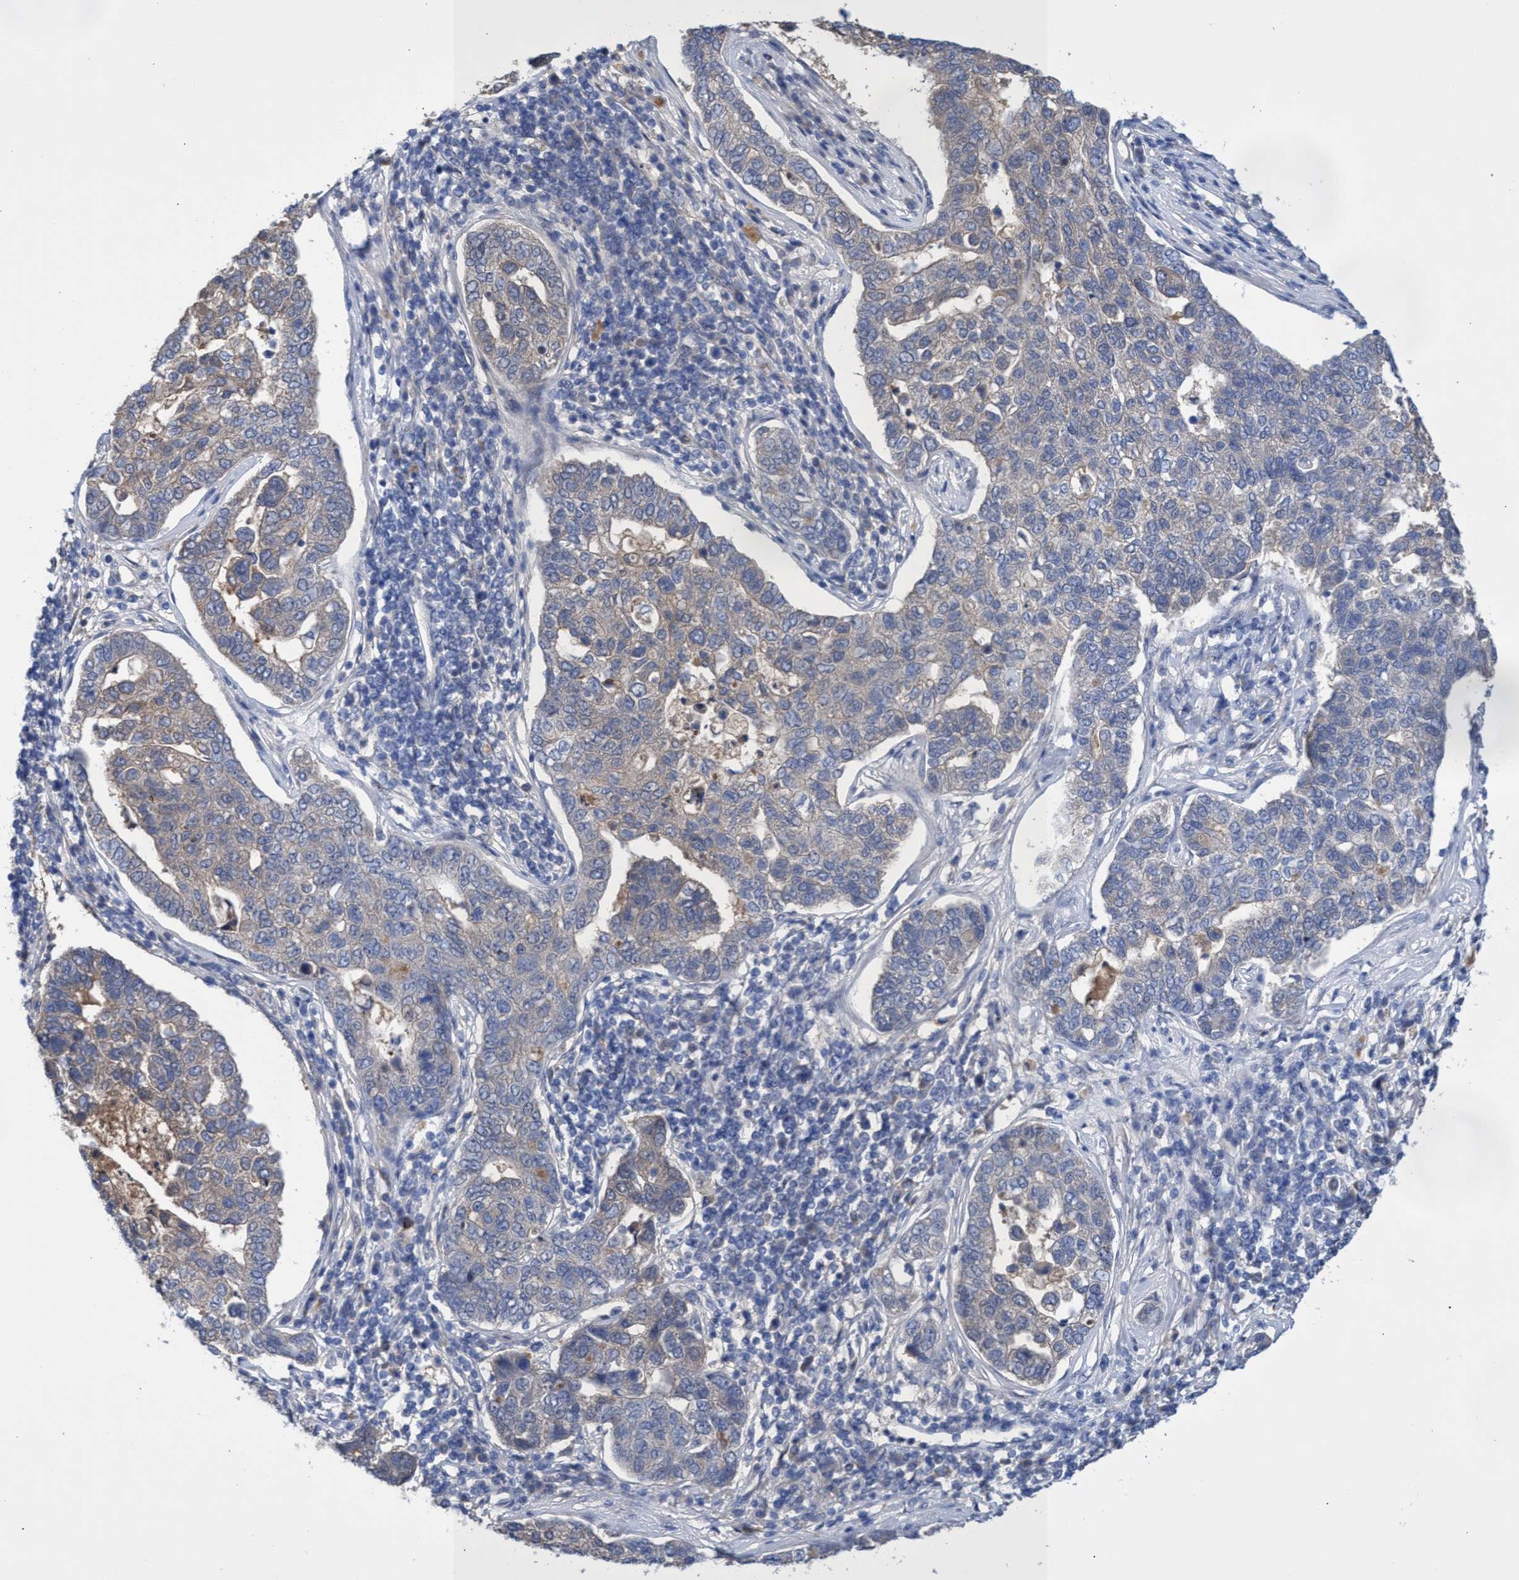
{"staining": {"intensity": "weak", "quantity": "<25%", "location": "cytoplasmic/membranous"}, "tissue": "pancreatic cancer", "cell_type": "Tumor cells", "image_type": "cancer", "snomed": [{"axis": "morphology", "description": "Adenocarcinoma, NOS"}, {"axis": "topography", "description": "Pancreas"}], "caption": "Photomicrograph shows no significant protein expression in tumor cells of adenocarcinoma (pancreatic). (Stains: DAB immunohistochemistry with hematoxylin counter stain, Microscopy: brightfield microscopy at high magnification).", "gene": "SVEP1", "patient": {"sex": "female", "age": 61}}